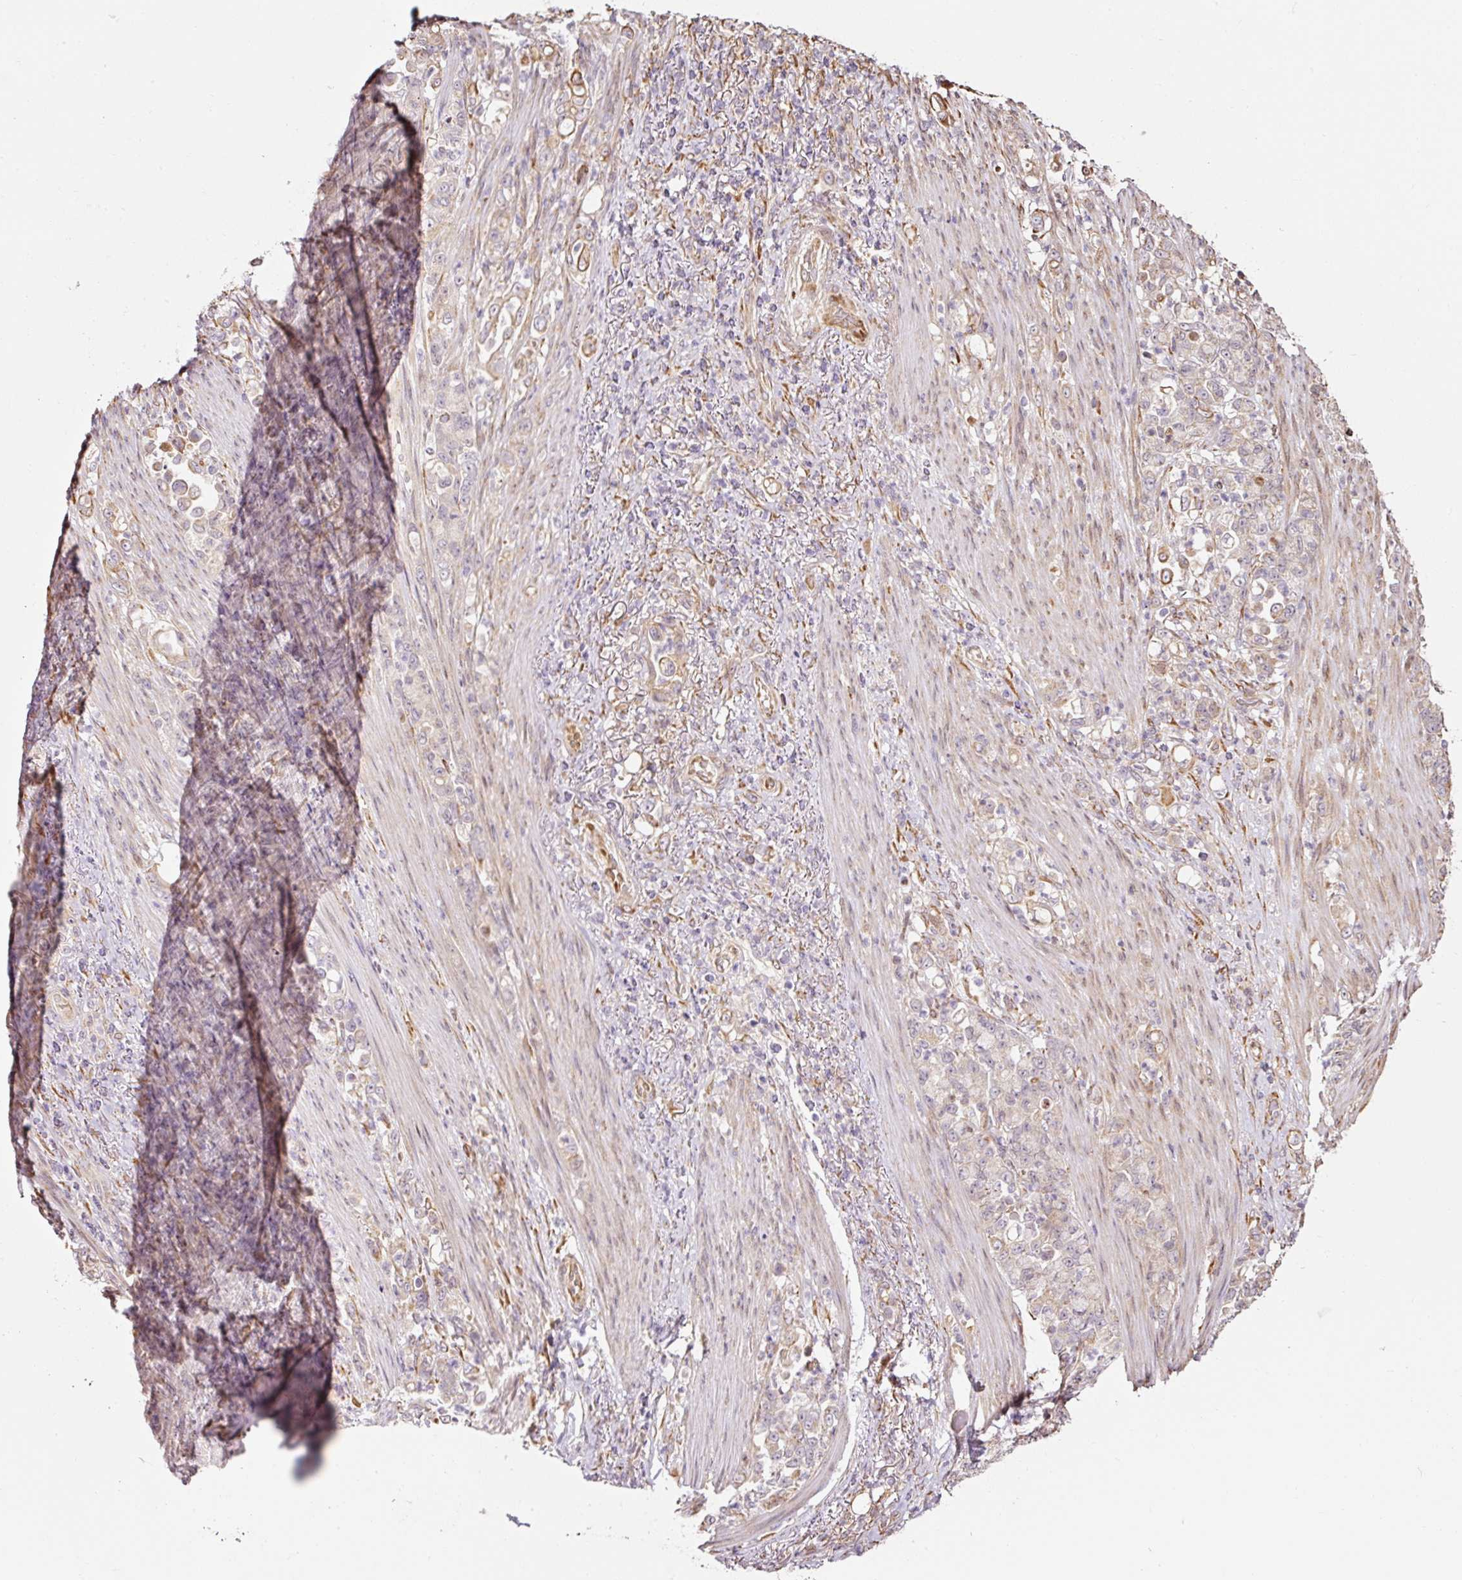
{"staining": {"intensity": "weak", "quantity": "<25%", "location": "cytoplasmic/membranous"}, "tissue": "stomach cancer", "cell_type": "Tumor cells", "image_type": "cancer", "snomed": [{"axis": "morphology", "description": "Normal tissue, NOS"}, {"axis": "morphology", "description": "Adenocarcinoma, NOS"}, {"axis": "topography", "description": "Stomach"}], "caption": "Stomach cancer (adenocarcinoma) stained for a protein using immunohistochemistry exhibits no positivity tumor cells.", "gene": "ETF1", "patient": {"sex": "female", "age": 79}}